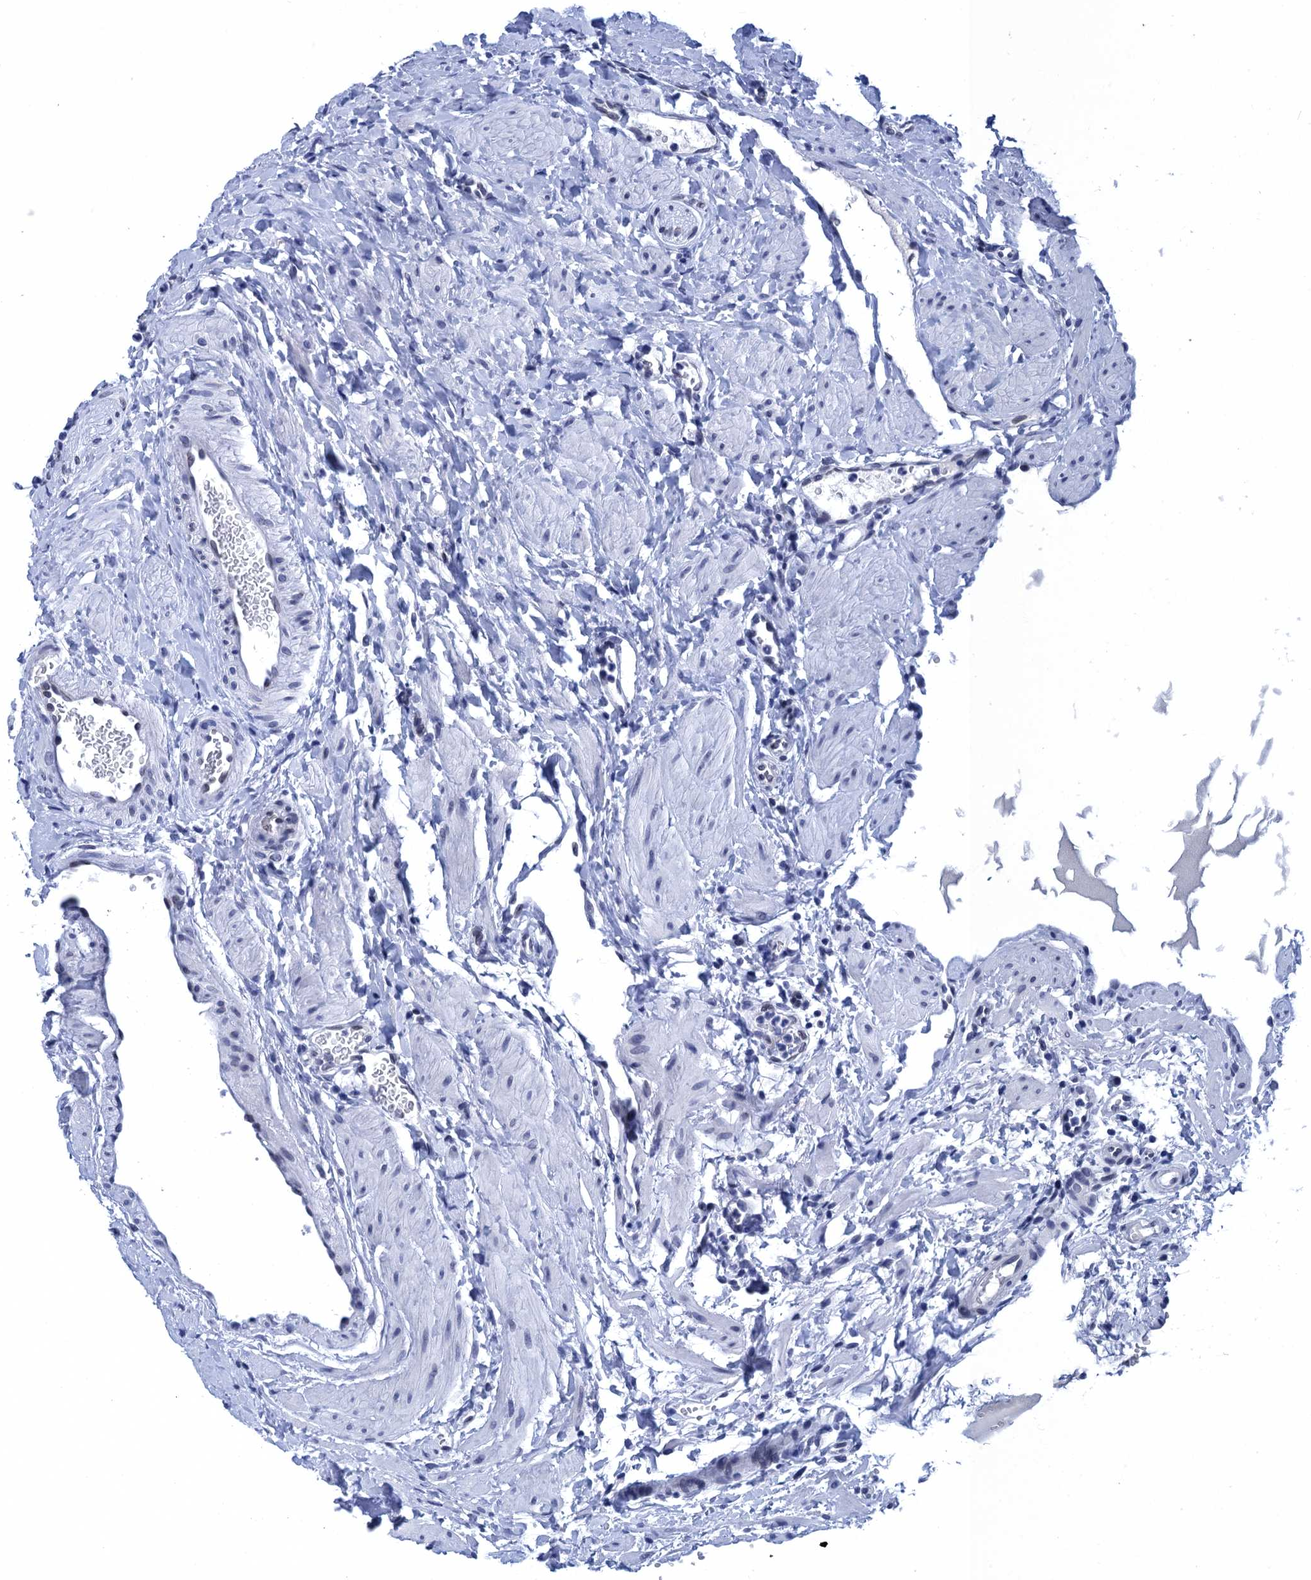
{"staining": {"intensity": "negative", "quantity": "none", "location": "none"}, "tissue": "ovary", "cell_type": "Ovarian stroma cells", "image_type": "normal", "snomed": [{"axis": "morphology", "description": "Normal tissue, NOS"}, {"axis": "morphology", "description": "Cyst, NOS"}, {"axis": "topography", "description": "Ovary"}], "caption": "Immunohistochemical staining of benign human ovary displays no significant positivity in ovarian stroma cells. (DAB immunohistochemistry (IHC) with hematoxylin counter stain).", "gene": "METTL25", "patient": {"sex": "female", "age": 33}}